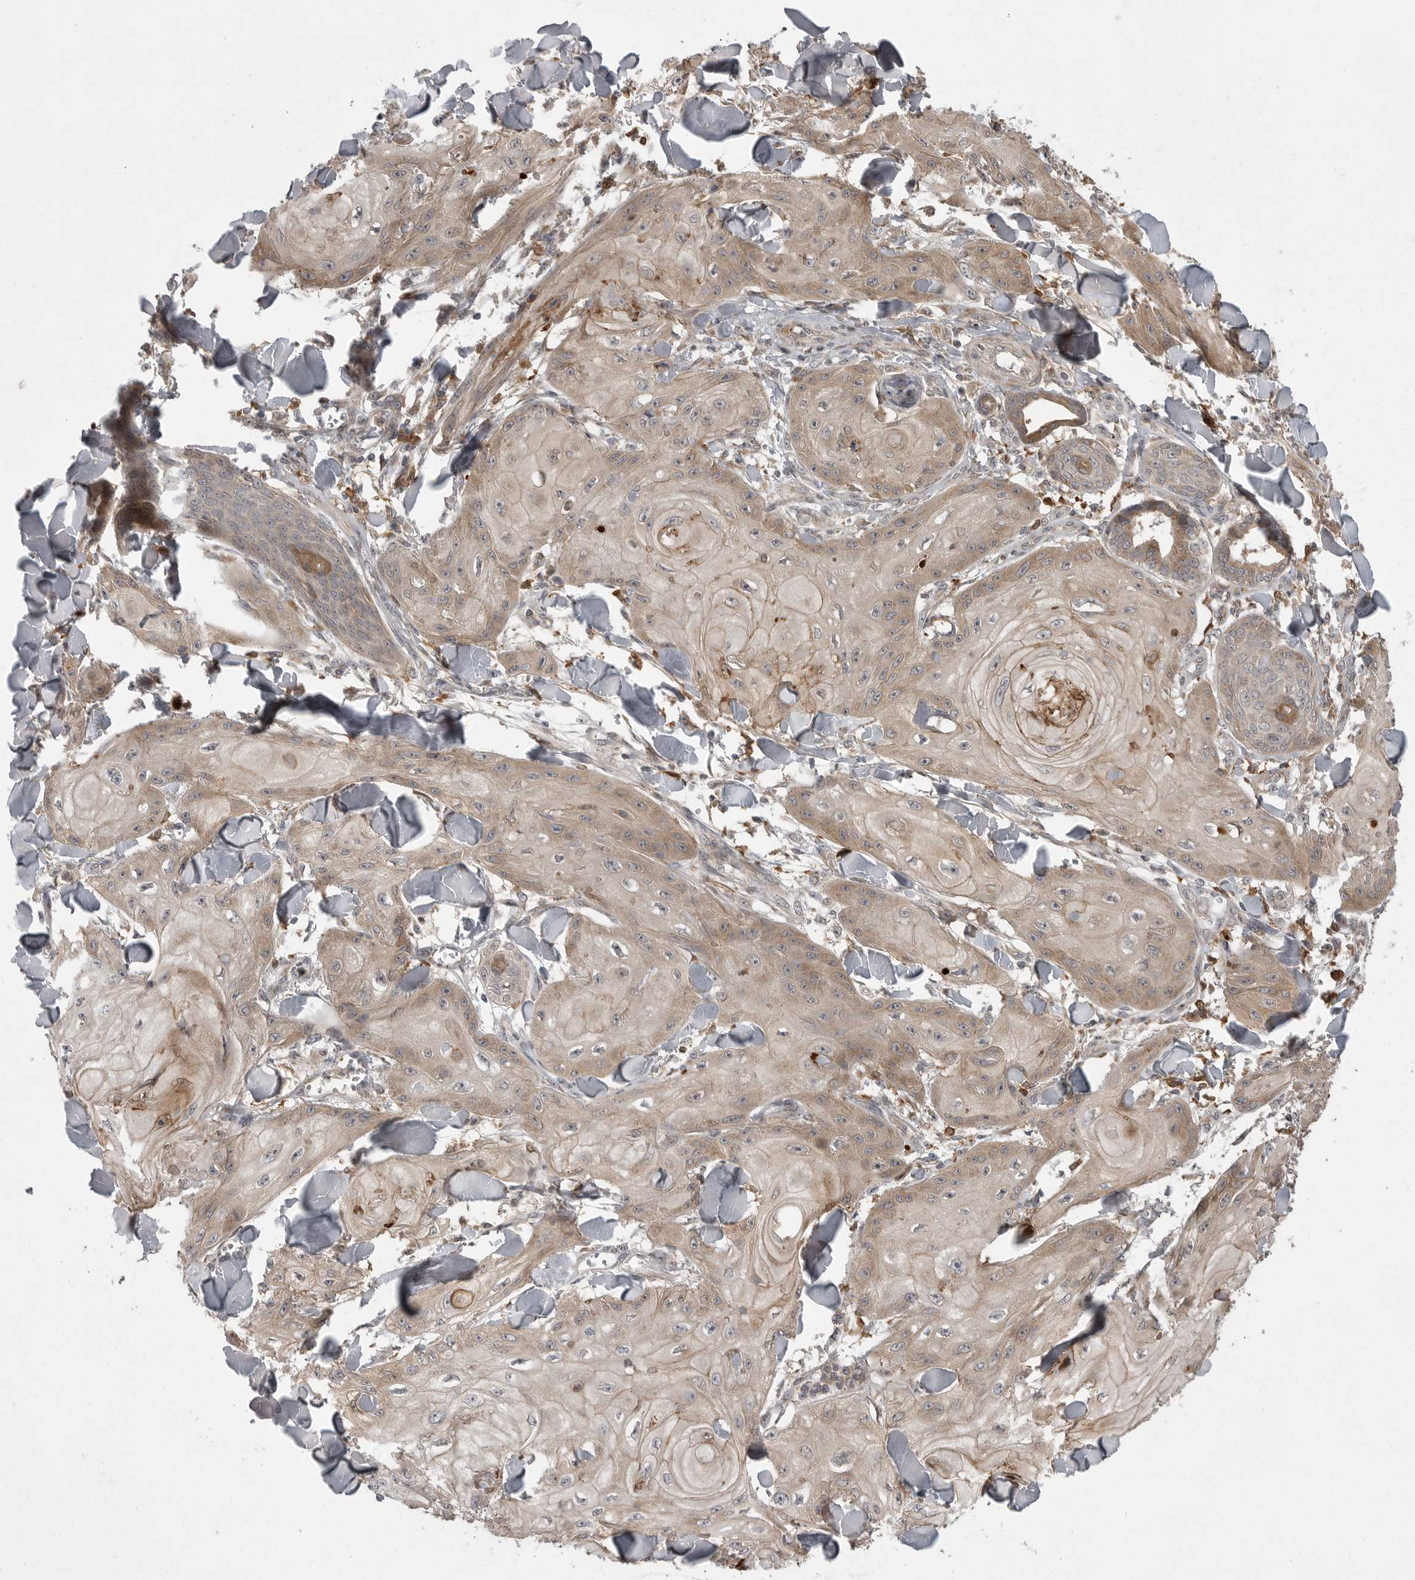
{"staining": {"intensity": "weak", "quantity": "25%-75%", "location": "cytoplasmic/membranous"}, "tissue": "skin cancer", "cell_type": "Tumor cells", "image_type": "cancer", "snomed": [{"axis": "morphology", "description": "Squamous cell carcinoma, NOS"}, {"axis": "topography", "description": "Skin"}], "caption": "DAB immunohistochemical staining of squamous cell carcinoma (skin) reveals weak cytoplasmic/membranous protein positivity in about 25%-75% of tumor cells.", "gene": "GPR31", "patient": {"sex": "male", "age": 74}}